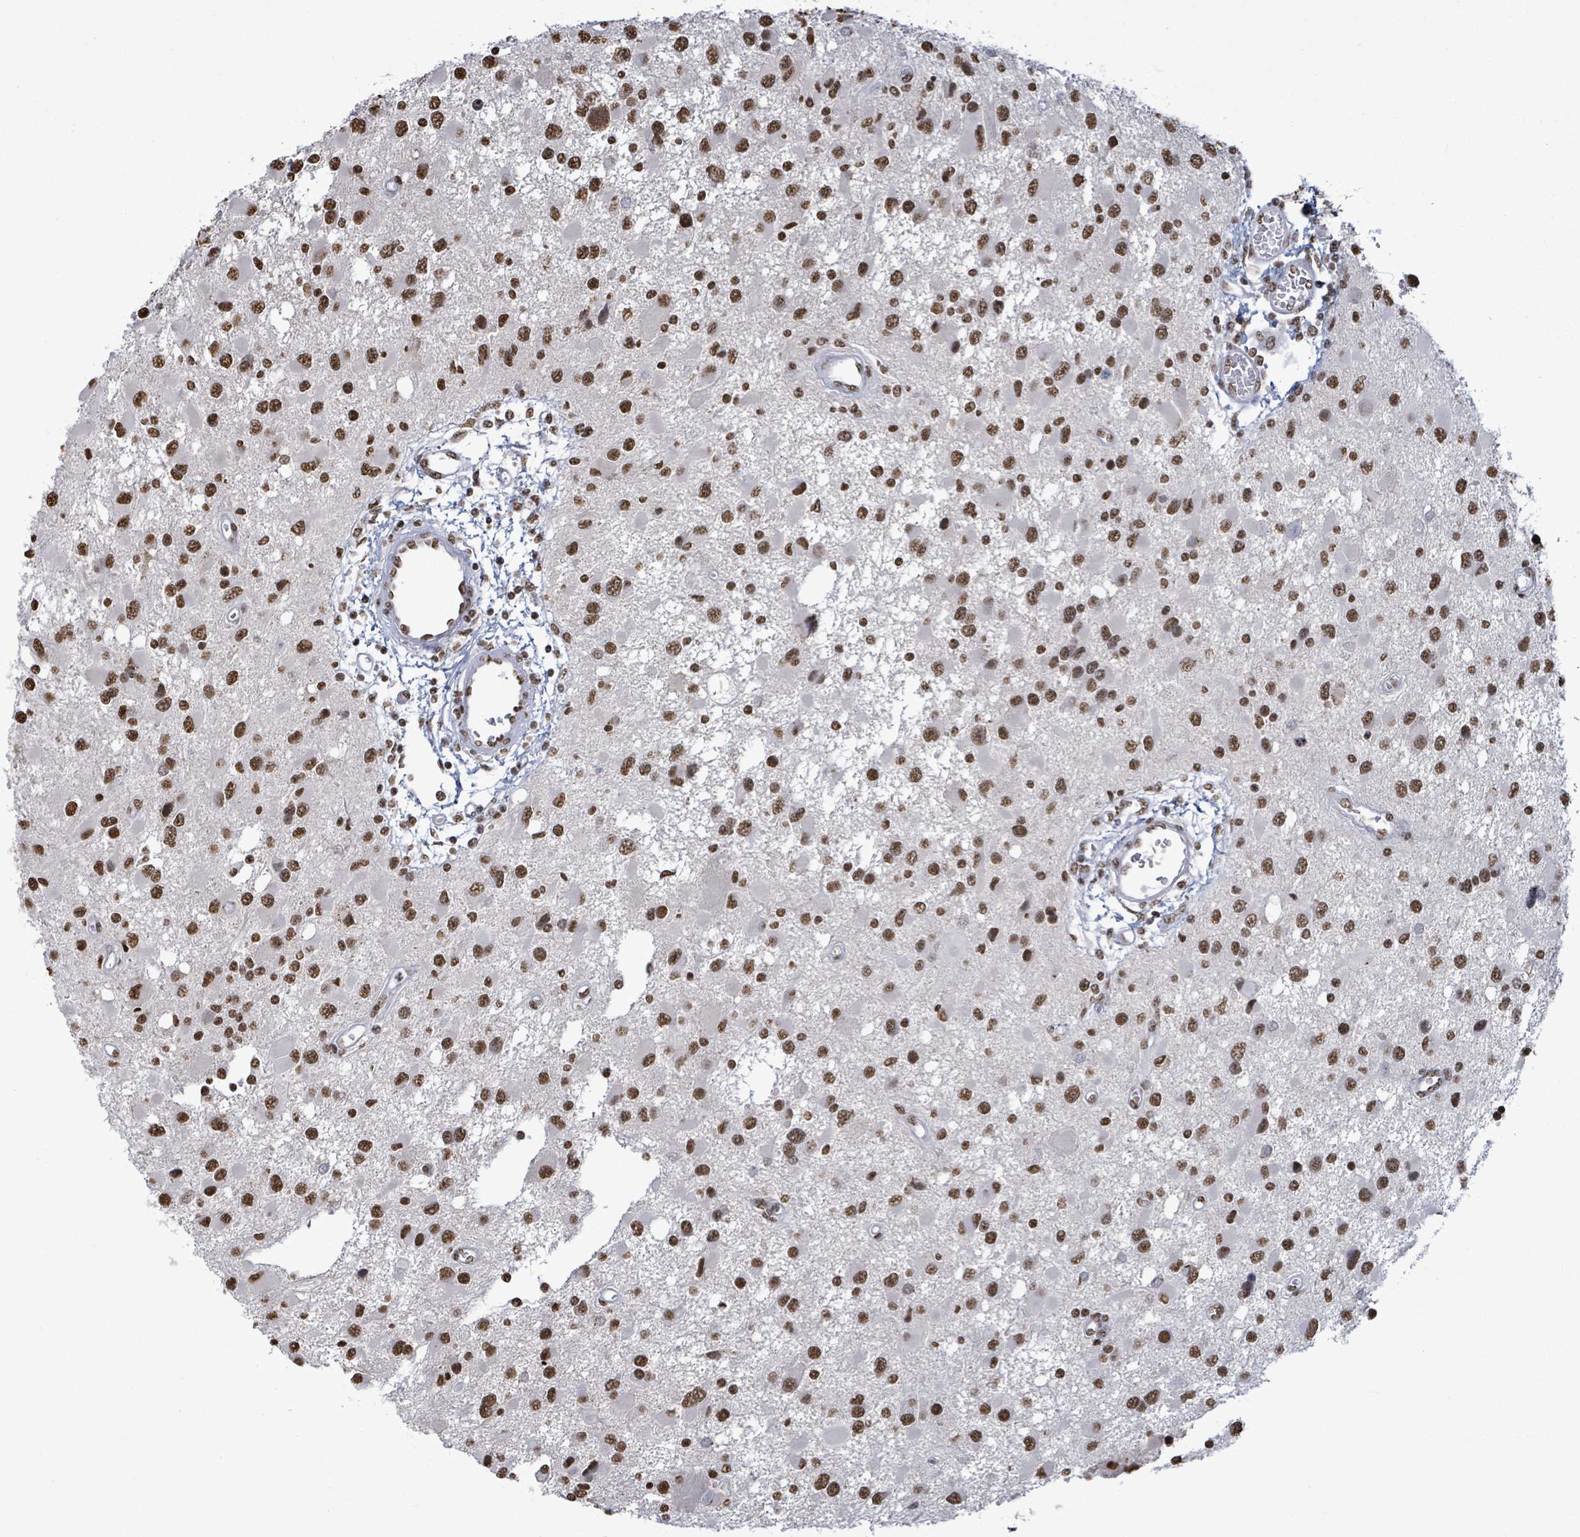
{"staining": {"intensity": "strong", "quantity": ">75%", "location": "nuclear"}, "tissue": "glioma", "cell_type": "Tumor cells", "image_type": "cancer", "snomed": [{"axis": "morphology", "description": "Glioma, malignant, High grade"}, {"axis": "topography", "description": "Brain"}], "caption": "Approximately >75% of tumor cells in human malignant glioma (high-grade) reveal strong nuclear protein positivity as visualized by brown immunohistochemical staining.", "gene": "SAMD14", "patient": {"sex": "male", "age": 53}}